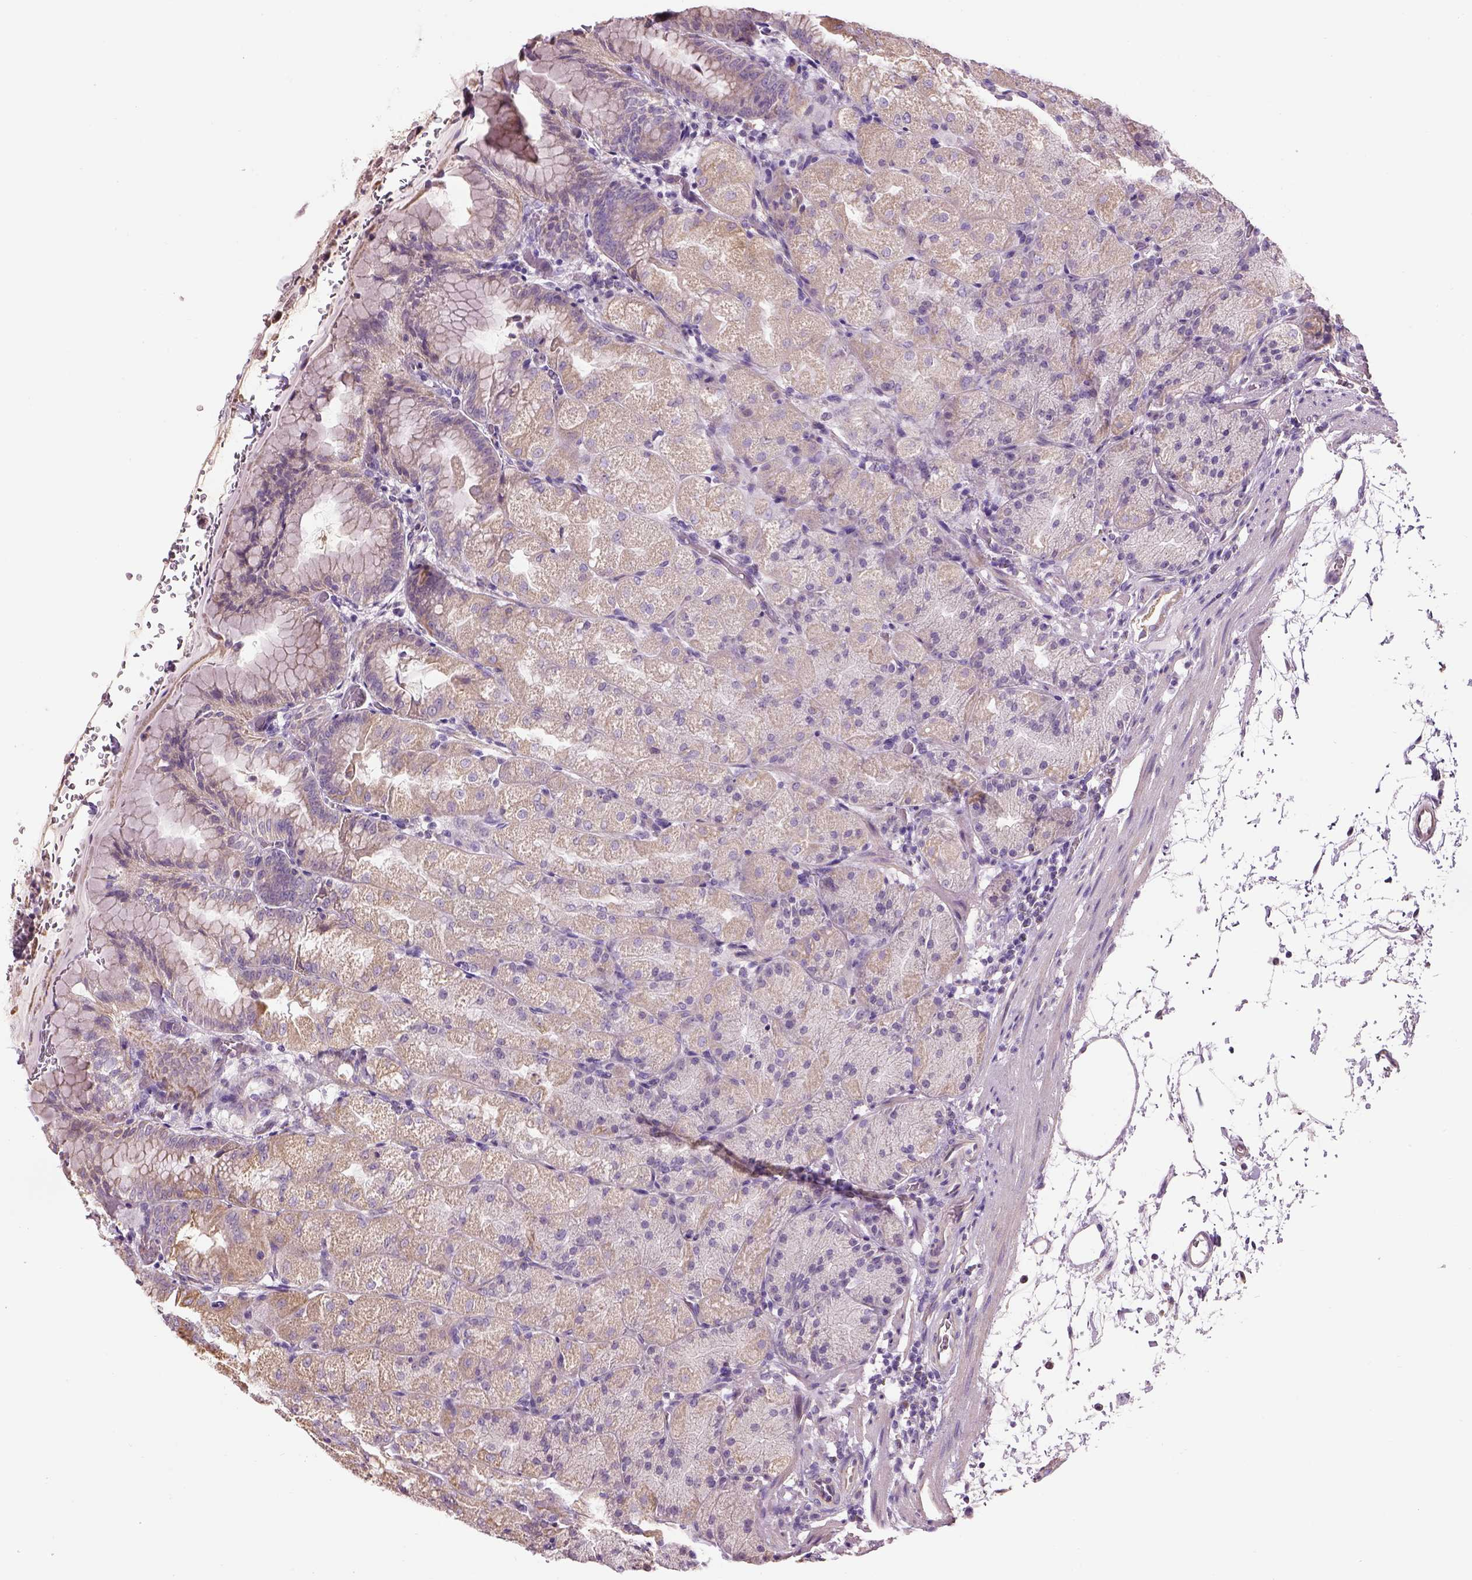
{"staining": {"intensity": "weak", "quantity": "25%-75%", "location": "cytoplasmic/membranous"}, "tissue": "stomach", "cell_type": "Glandular cells", "image_type": "normal", "snomed": [{"axis": "morphology", "description": "Normal tissue, NOS"}, {"axis": "topography", "description": "Stomach, upper"}, {"axis": "topography", "description": "Stomach"}, {"axis": "topography", "description": "Stomach, lower"}], "caption": "Immunohistochemical staining of unremarkable human stomach reveals low levels of weak cytoplasmic/membranous staining in about 25%-75% of glandular cells. (DAB IHC with brightfield microscopy, high magnification).", "gene": "IFT52", "patient": {"sex": "male", "age": 62}}